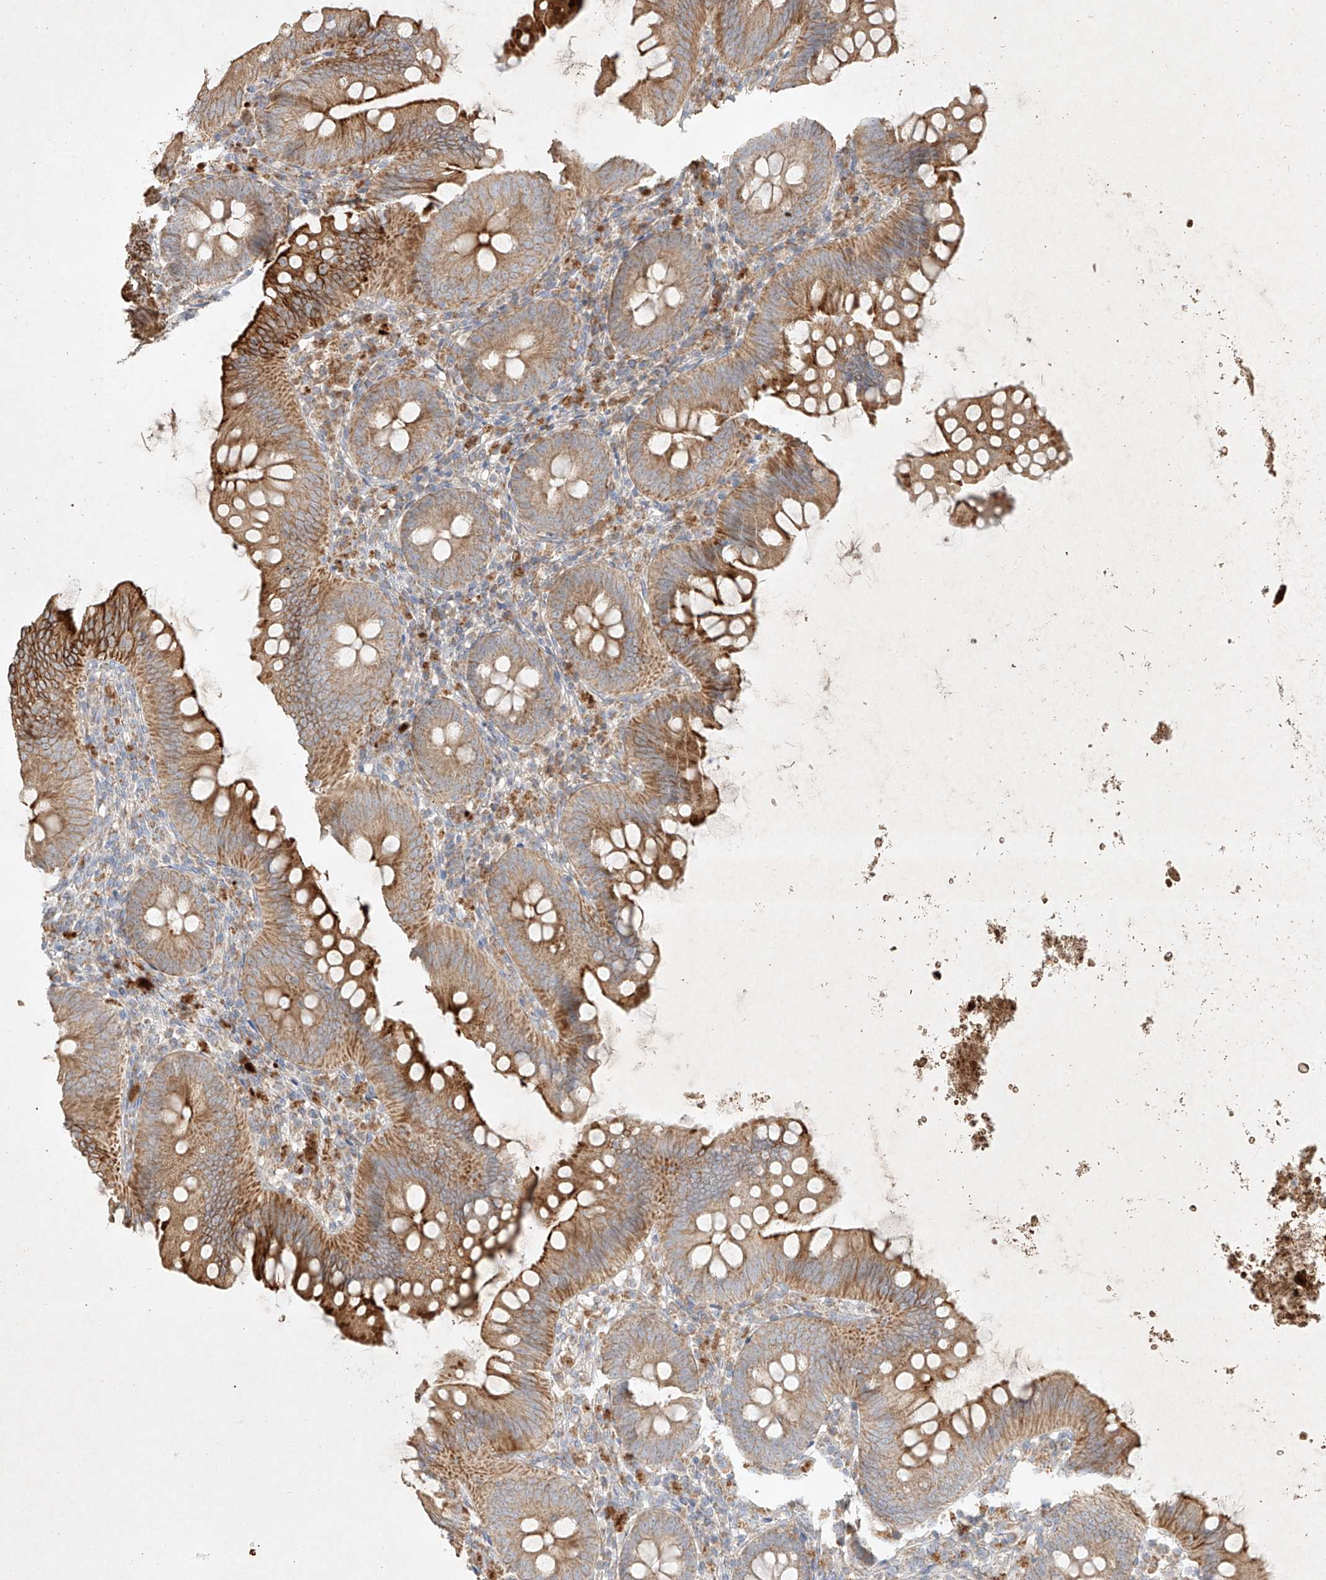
{"staining": {"intensity": "strong", "quantity": "25%-75%", "location": "cytoplasmic/membranous"}, "tissue": "appendix", "cell_type": "Glandular cells", "image_type": "normal", "snomed": [{"axis": "morphology", "description": "Normal tissue, NOS"}, {"axis": "topography", "description": "Appendix"}], "caption": "Immunohistochemistry (DAB (3,3'-diaminobenzidine)) staining of unremarkable appendix demonstrates strong cytoplasmic/membranous protein expression in about 25%-75% of glandular cells.", "gene": "KPNA7", "patient": {"sex": "female", "age": 62}}